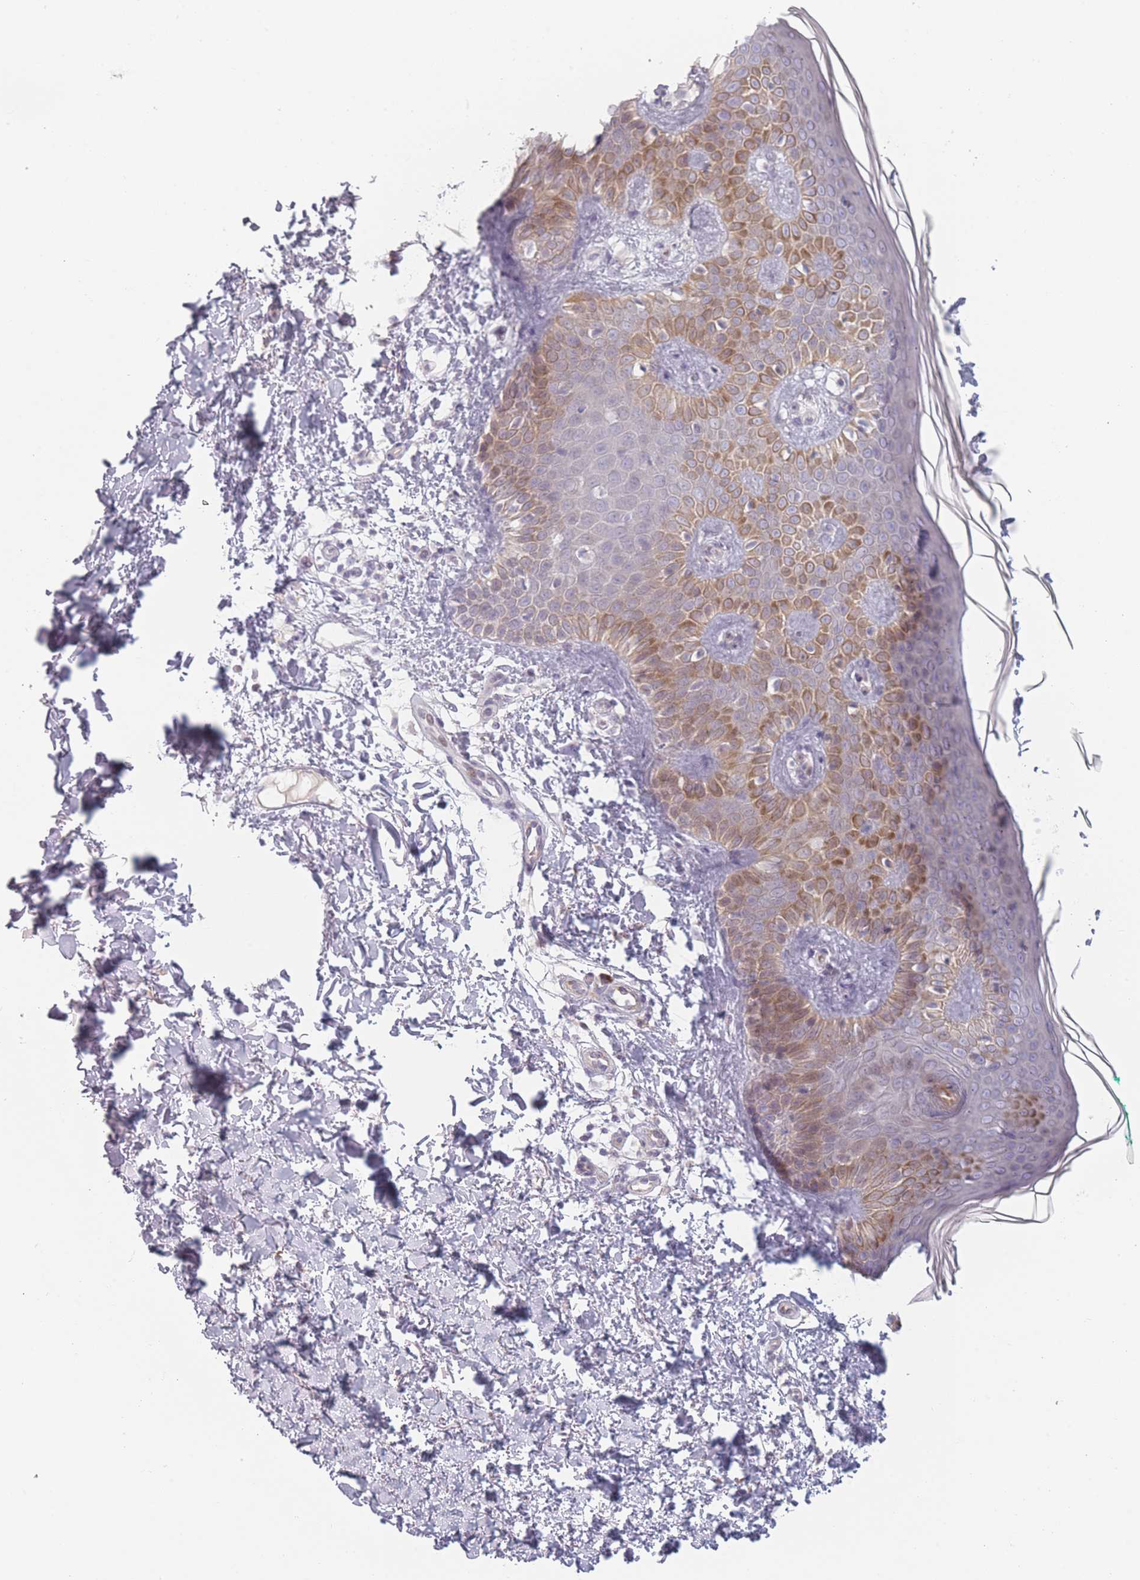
{"staining": {"intensity": "negative", "quantity": "none", "location": "none"}, "tissue": "skin", "cell_type": "Fibroblasts", "image_type": "normal", "snomed": [{"axis": "morphology", "description": "Normal tissue, NOS"}, {"axis": "topography", "description": "Skin"}], "caption": "Fibroblasts are negative for protein expression in unremarkable human skin. The staining is performed using DAB brown chromogen with nuclei counter-stained in using hematoxylin.", "gene": "RASL10B", "patient": {"sex": "male", "age": 37}}